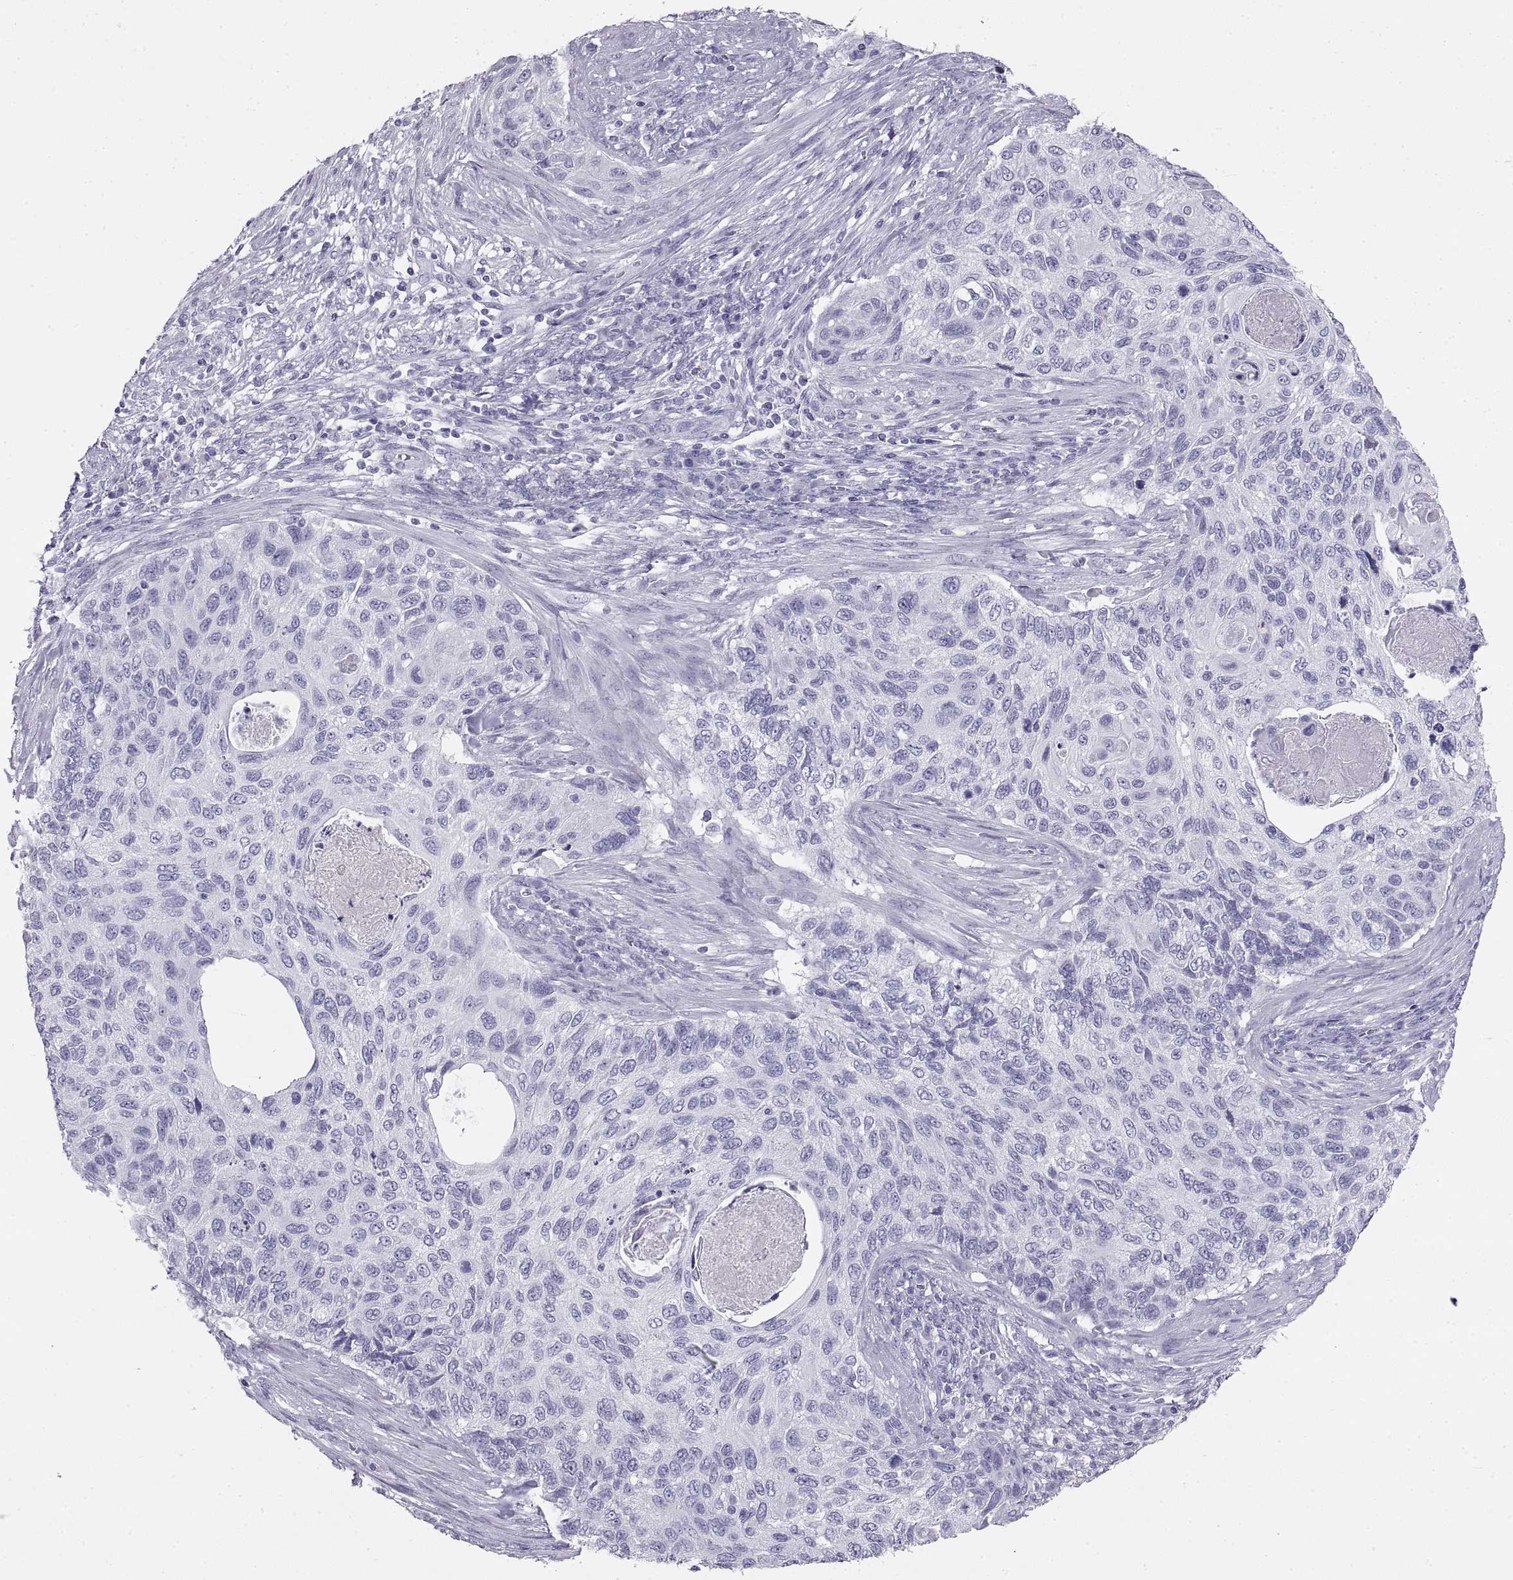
{"staining": {"intensity": "negative", "quantity": "none", "location": "none"}, "tissue": "cervical cancer", "cell_type": "Tumor cells", "image_type": "cancer", "snomed": [{"axis": "morphology", "description": "Squamous cell carcinoma, NOS"}, {"axis": "topography", "description": "Cervix"}], "caption": "Immunohistochemistry (IHC) of squamous cell carcinoma (cervical) exhibits no expression in tumor cells.", "gene": "RLBP1", "patient": {"sex": "female", "age": 70}}